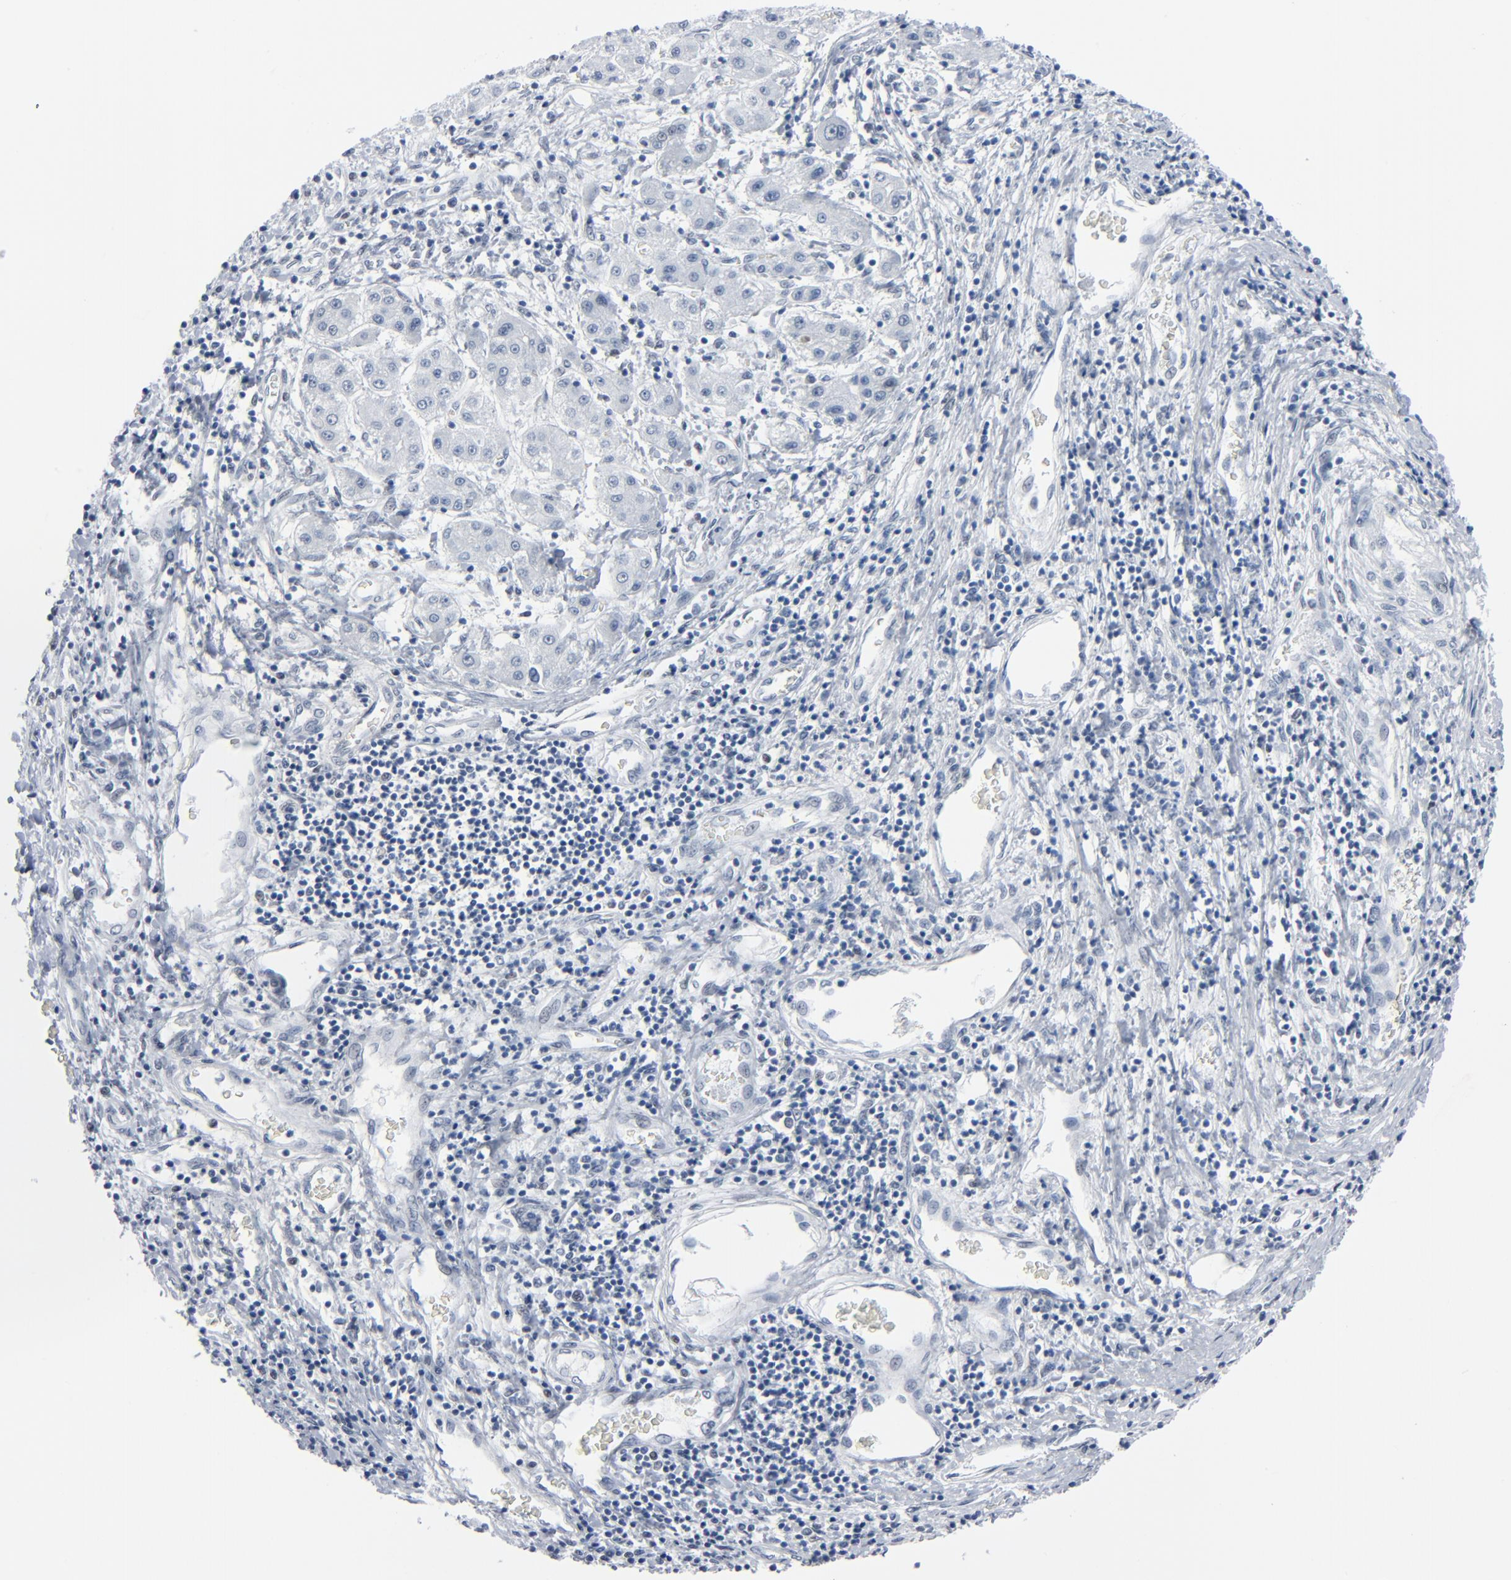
{"staining": {"intensity": "negative", "quantity": "none", "location": "none"}, "tissue": "liver cancer", "cell_type": "Tumor cells", "image_type": "cancer", "snomed": [{"axis": "morphology", "description": "Carcinoma, Hepatocellular, NOS"}, {"axis": "topography", "description": "Liver"}], "caption": "Immunohistochemistry (IHC) micrograph of hepatocellular carcinoma (liver) stained for a protein (brown), which shows no expression in tumor cells.", "gene": "SIRT1", "patient": {"sex": "male", "age": 24}}